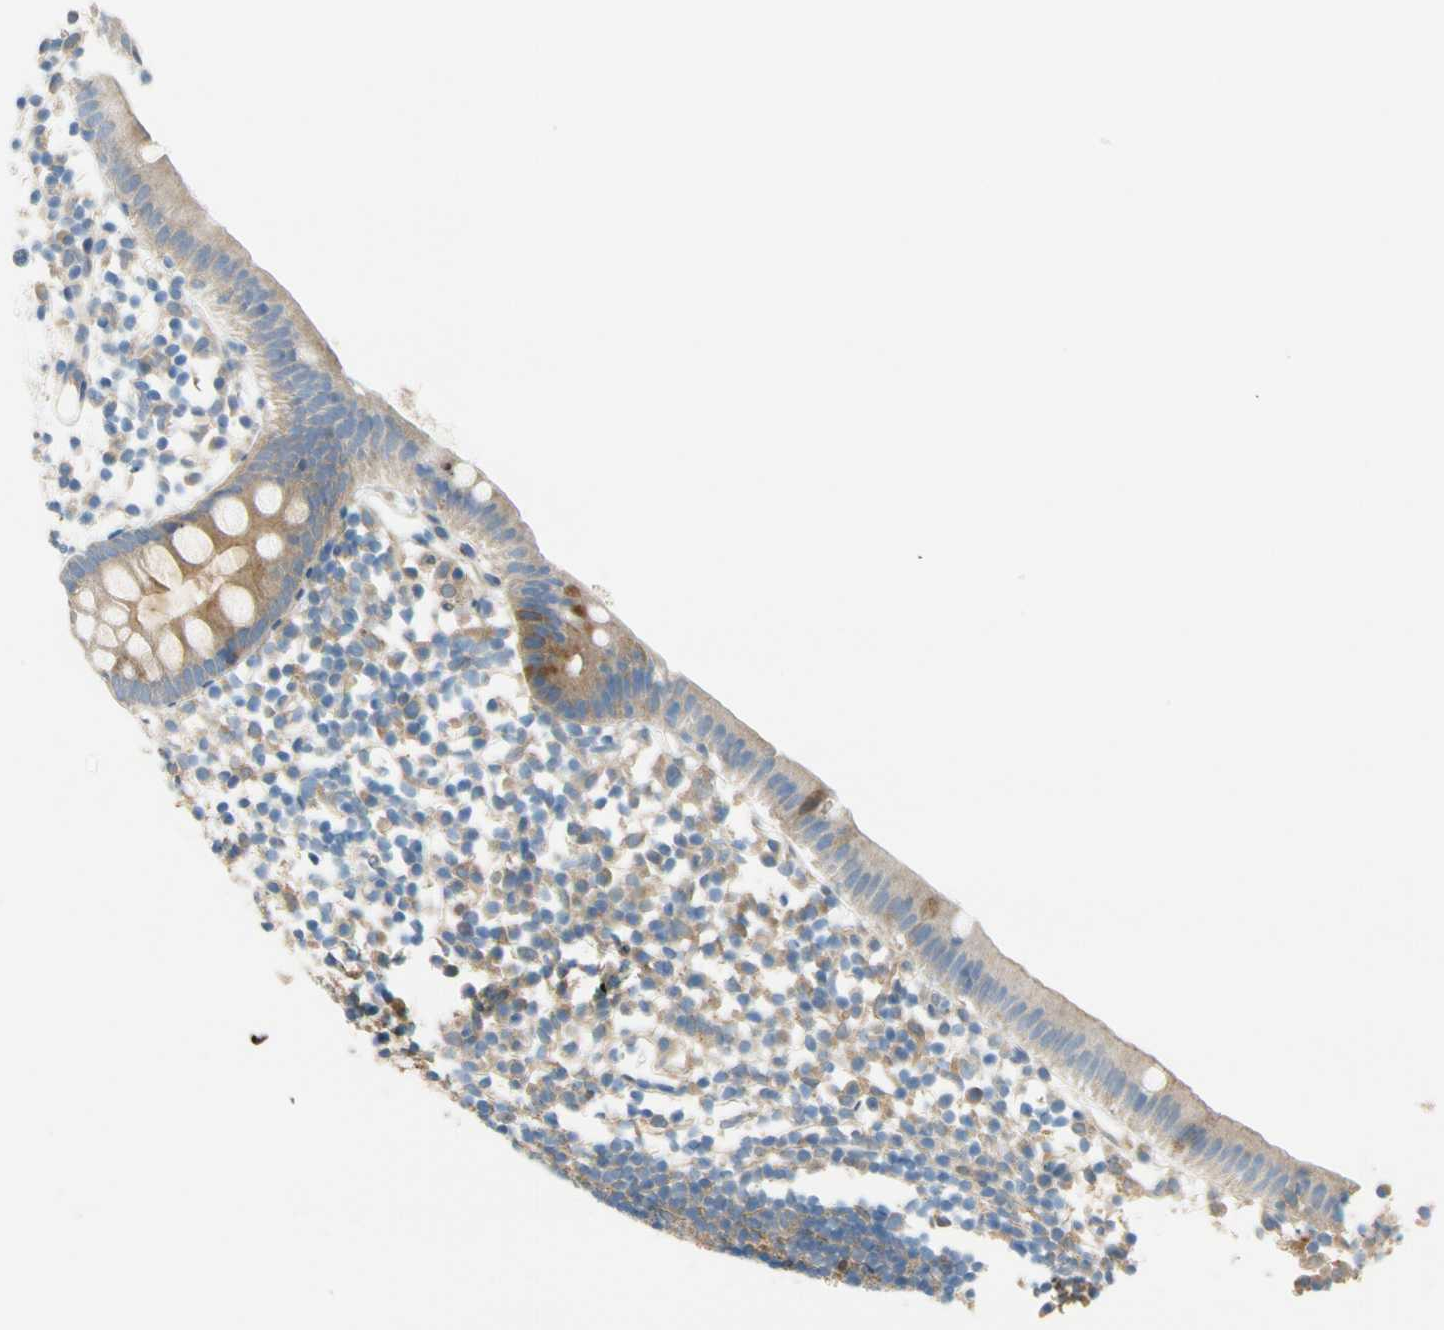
{"staining": {"intensity": "moderate", "quantity": ">75%", "location": "cytoplasmic/membranous"}, "tissue": "appendix", "cell_type": "Glandular cells", "image_type": "normal", "snomed": [{"axis": "morphology", "description": "Normal tissue, NOS"}, {"axis": "topography", "description": "Appendix"}], "caption": "Immunohistochemistry (DAB) staining of benign appendix exhibits moderate cytoplasmic/membranous protein staining in approximately >75% of glandular cells.", "gene": "PARP14", "patient": {"sex": "female", "age": 20}}